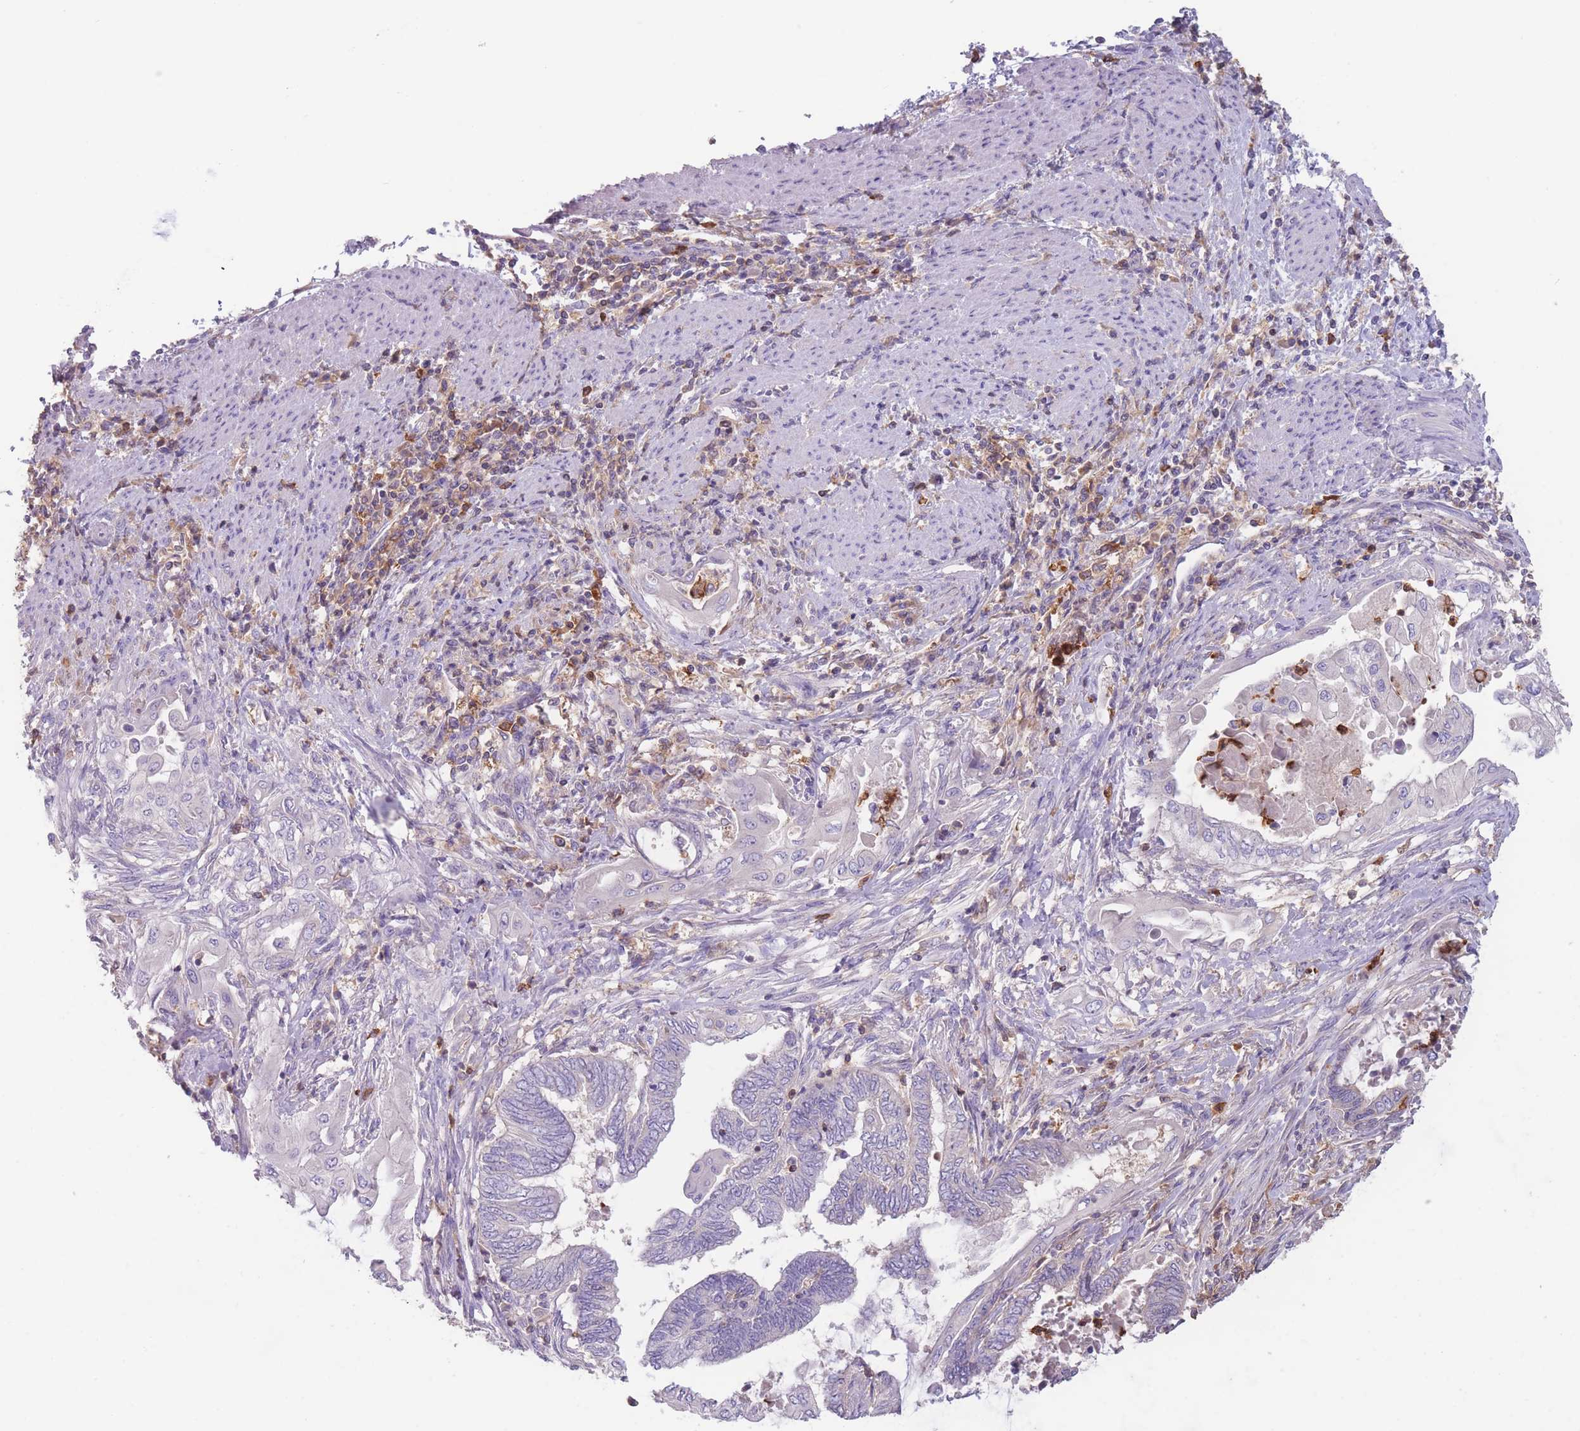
{"staining": {"intensity": "negative", "quantity": "none", "location": "none"}, "tissue": "endometrial cancer", "cell_type": "Tumor cells", "image_type": "cancer", "snomed": [{"axis": "morphology", "description": "Adenocarcinoma, NOS"}, {"axis": "topography", "description": "Uterus"}, {"axis": "topography", "description": "Endometrium"}], "caption": "This is an immunohistochemistry (IHC) histopathology image of human endometrial adenocarcinoma. There is no positivity in tumor cells.", "gene": "ST3GAL4", "patient": {"sex": "female", "age": 70}}